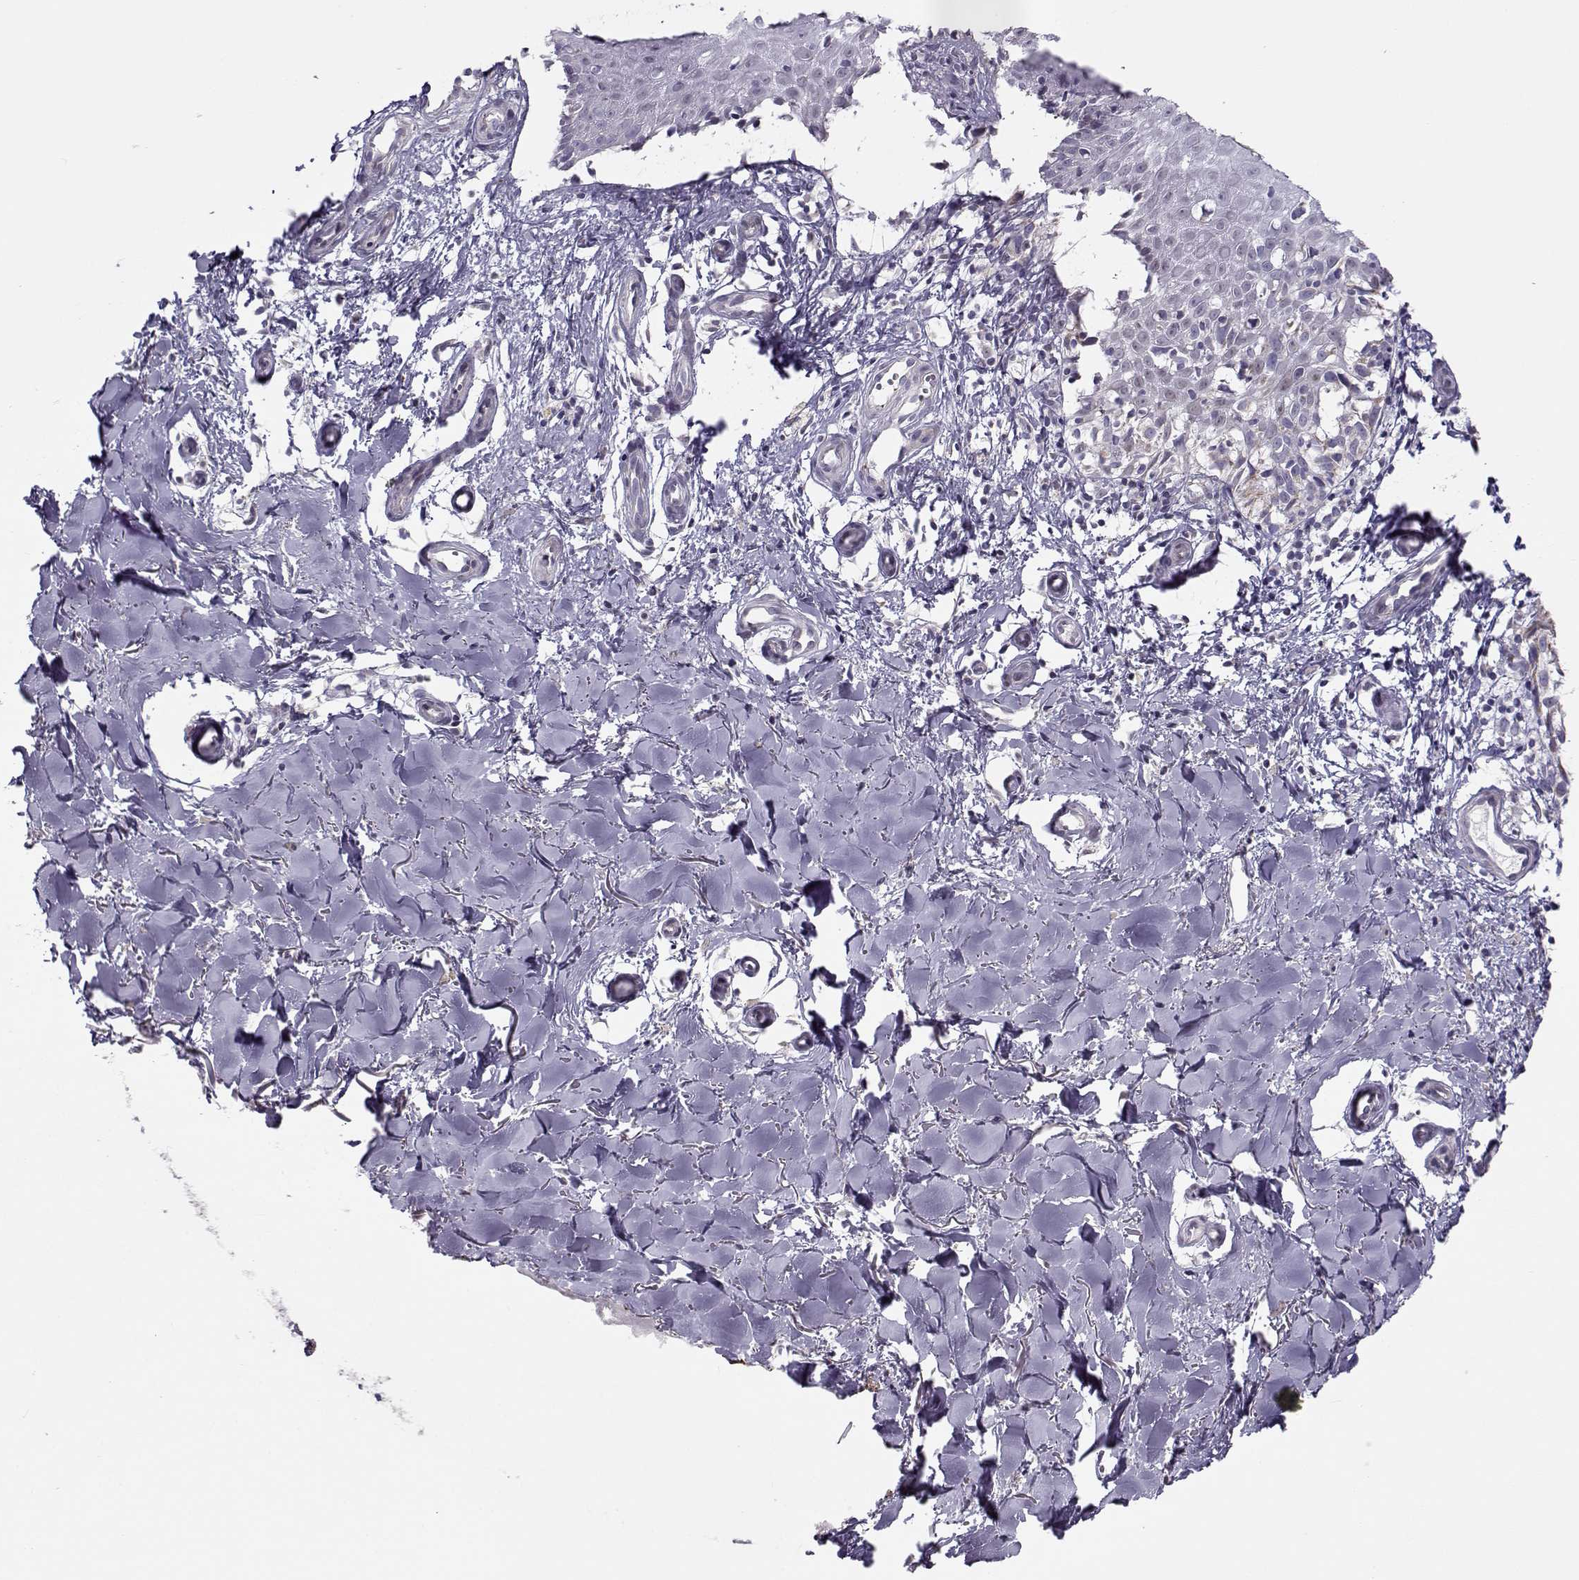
{"staining": {"intensity": "negative", "quantity": "none", "location": "none"}, "tissue": "melanoma", "cell_type": "Tumor cells", "image_type": "cancer", "snomed": [{"axis": "morphology", "description": "Malignant melanoma, NOS"}, {"axis": "topography", "description": "Skin"}], "caption": "Immunohistochemistry histopathology image of malignant melanoma stained for a protein (brown), which demonstrates no expression in tumor cells. Nuclei are stained in blue.", "gene": "KLF17", "patient": {"sex": "female", "age": 53}}